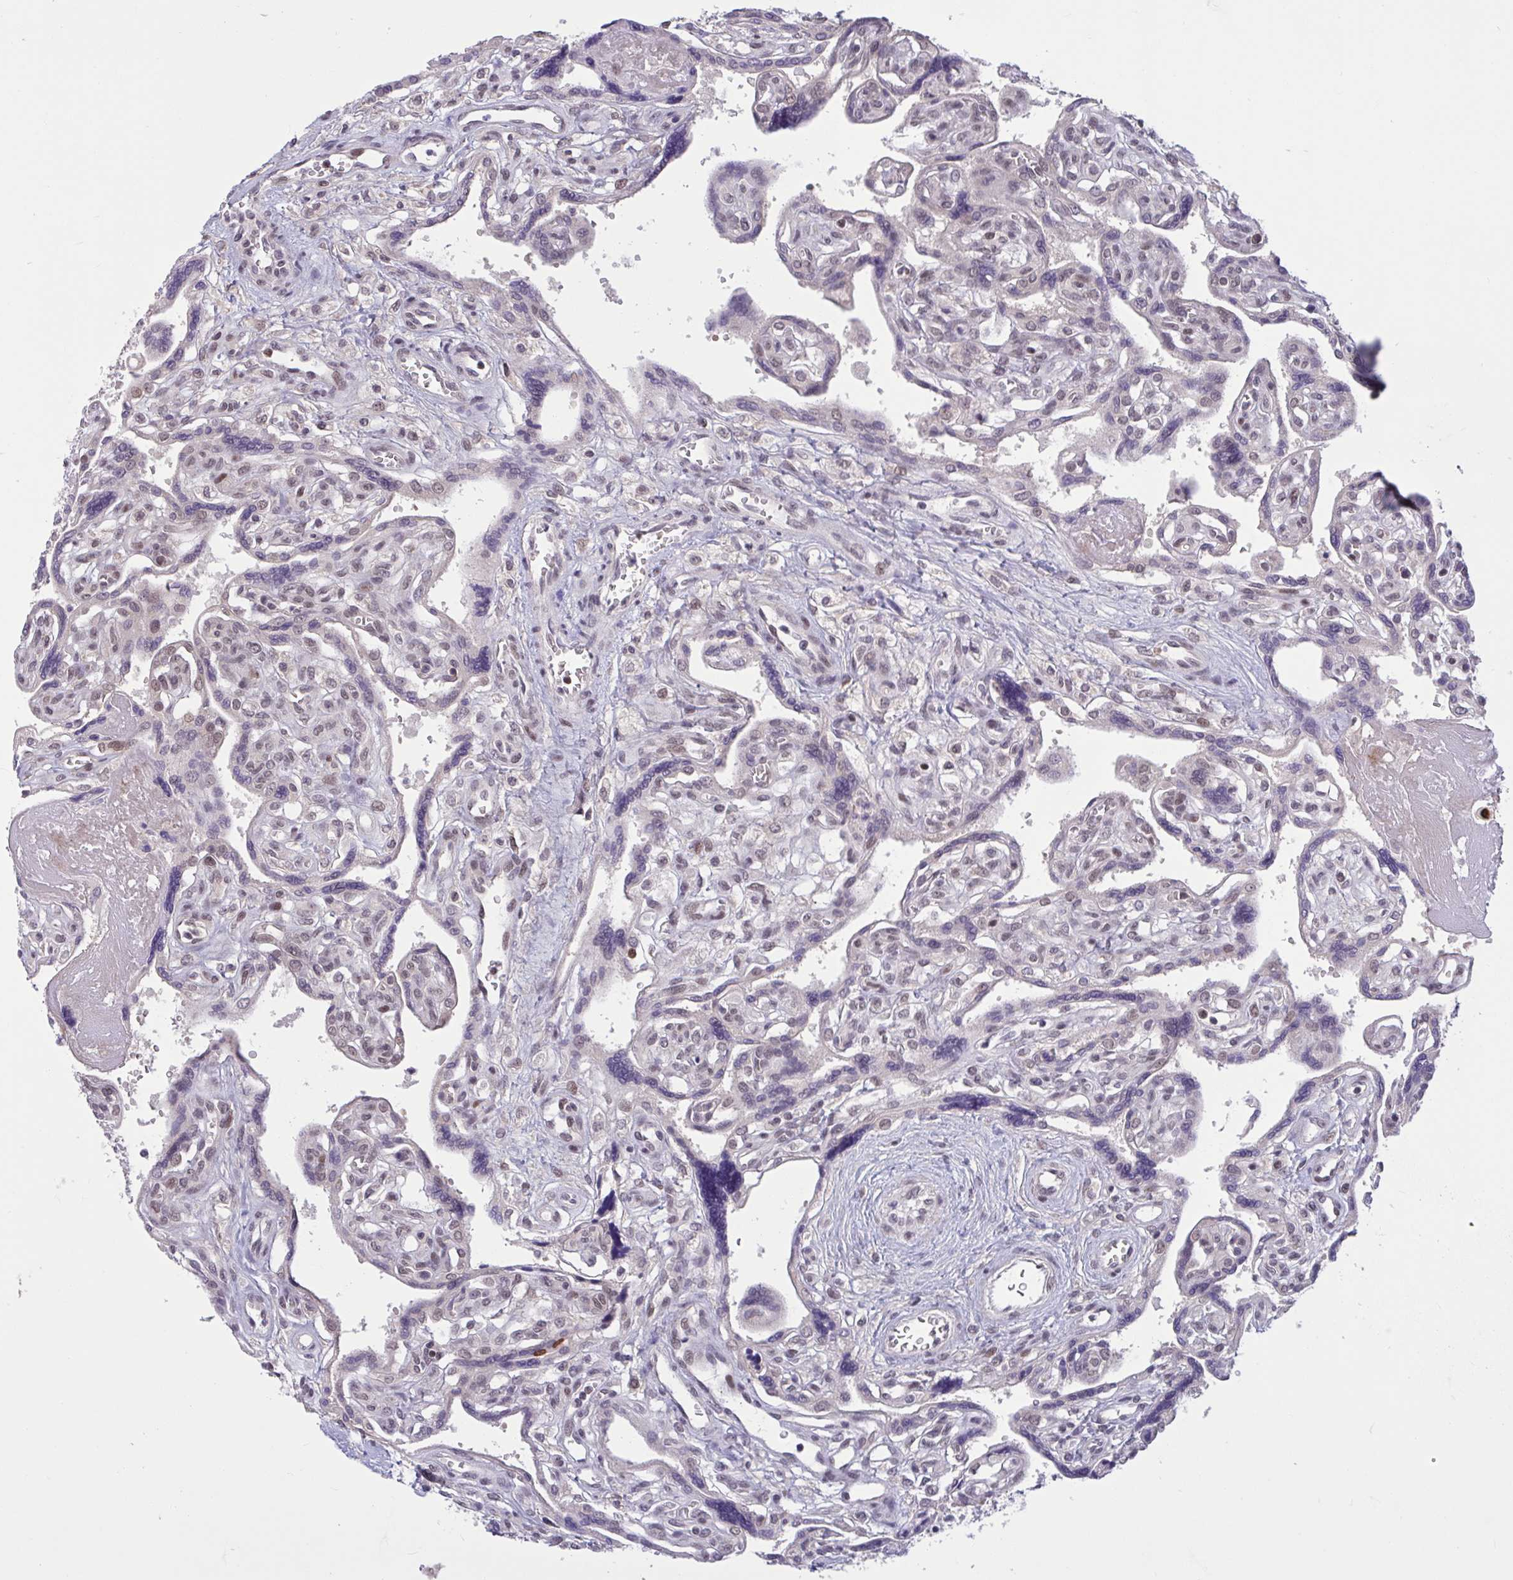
{"staining": {"intensity": "negative", "quantity": "none", "location": "none"}, "tissue": "placenta", "cell_type": "Trophoblastic cells", "image_type": "normal", "snomed": [{"axis": "morphology", "description": "Normal tissue, NOS"}, {"axis": "topography", "description": "Placenta"}], "caption": "High magnification brightfield microscopy of normal placenta stained with DAB (brown) and counterstained with hematoxylin (blue): trophoblastic cells show no significant staining. The staining was performed using DAB to visualize the protein expression in brown, while the nuclei were stained in blue with hematoxylin (Magnification: 20x).", "gene": "ZNF414", "patient": {"sex": "female", "age": 39}}